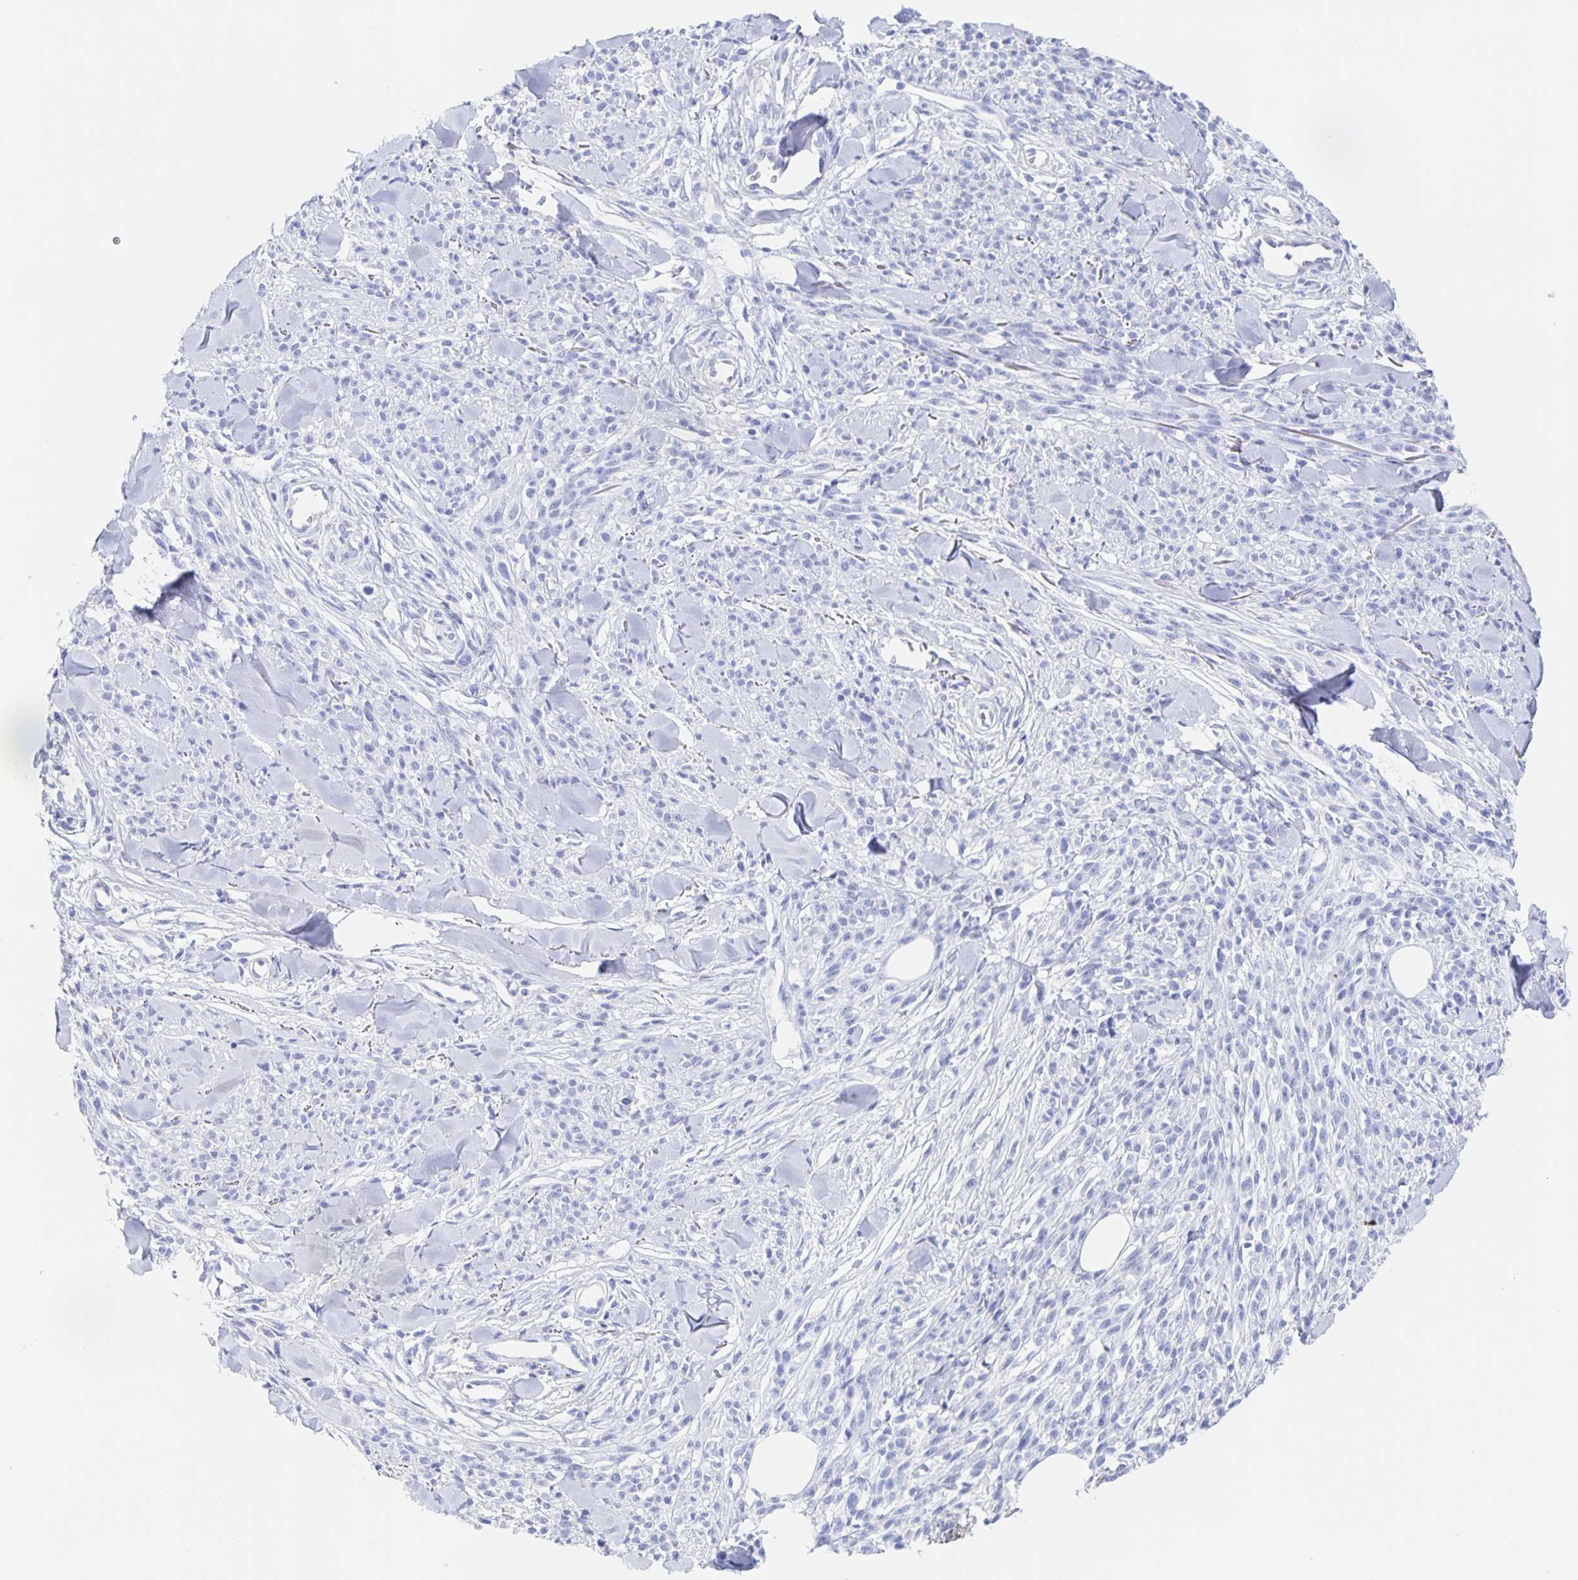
{"staining": {"intensity": "negative", "quantity": "none", "location": "none"}, "tissue": "melanoma", "cell_type": "Tumor cells", "image_type": "cancer", "snomed": [{"axis": "morphology", "description": "Malignant melanoma, NOS"}, {"axis": "topography", "description": "Skin"}, {"axis": "topography", "description": "Skin of trunk"}], "caption": "Micrograph shows no protein expression in tumor cells of malignant melanoma tissue.", "gene": "DMBT1", "patient": {"sex": "male", "age": 74}}